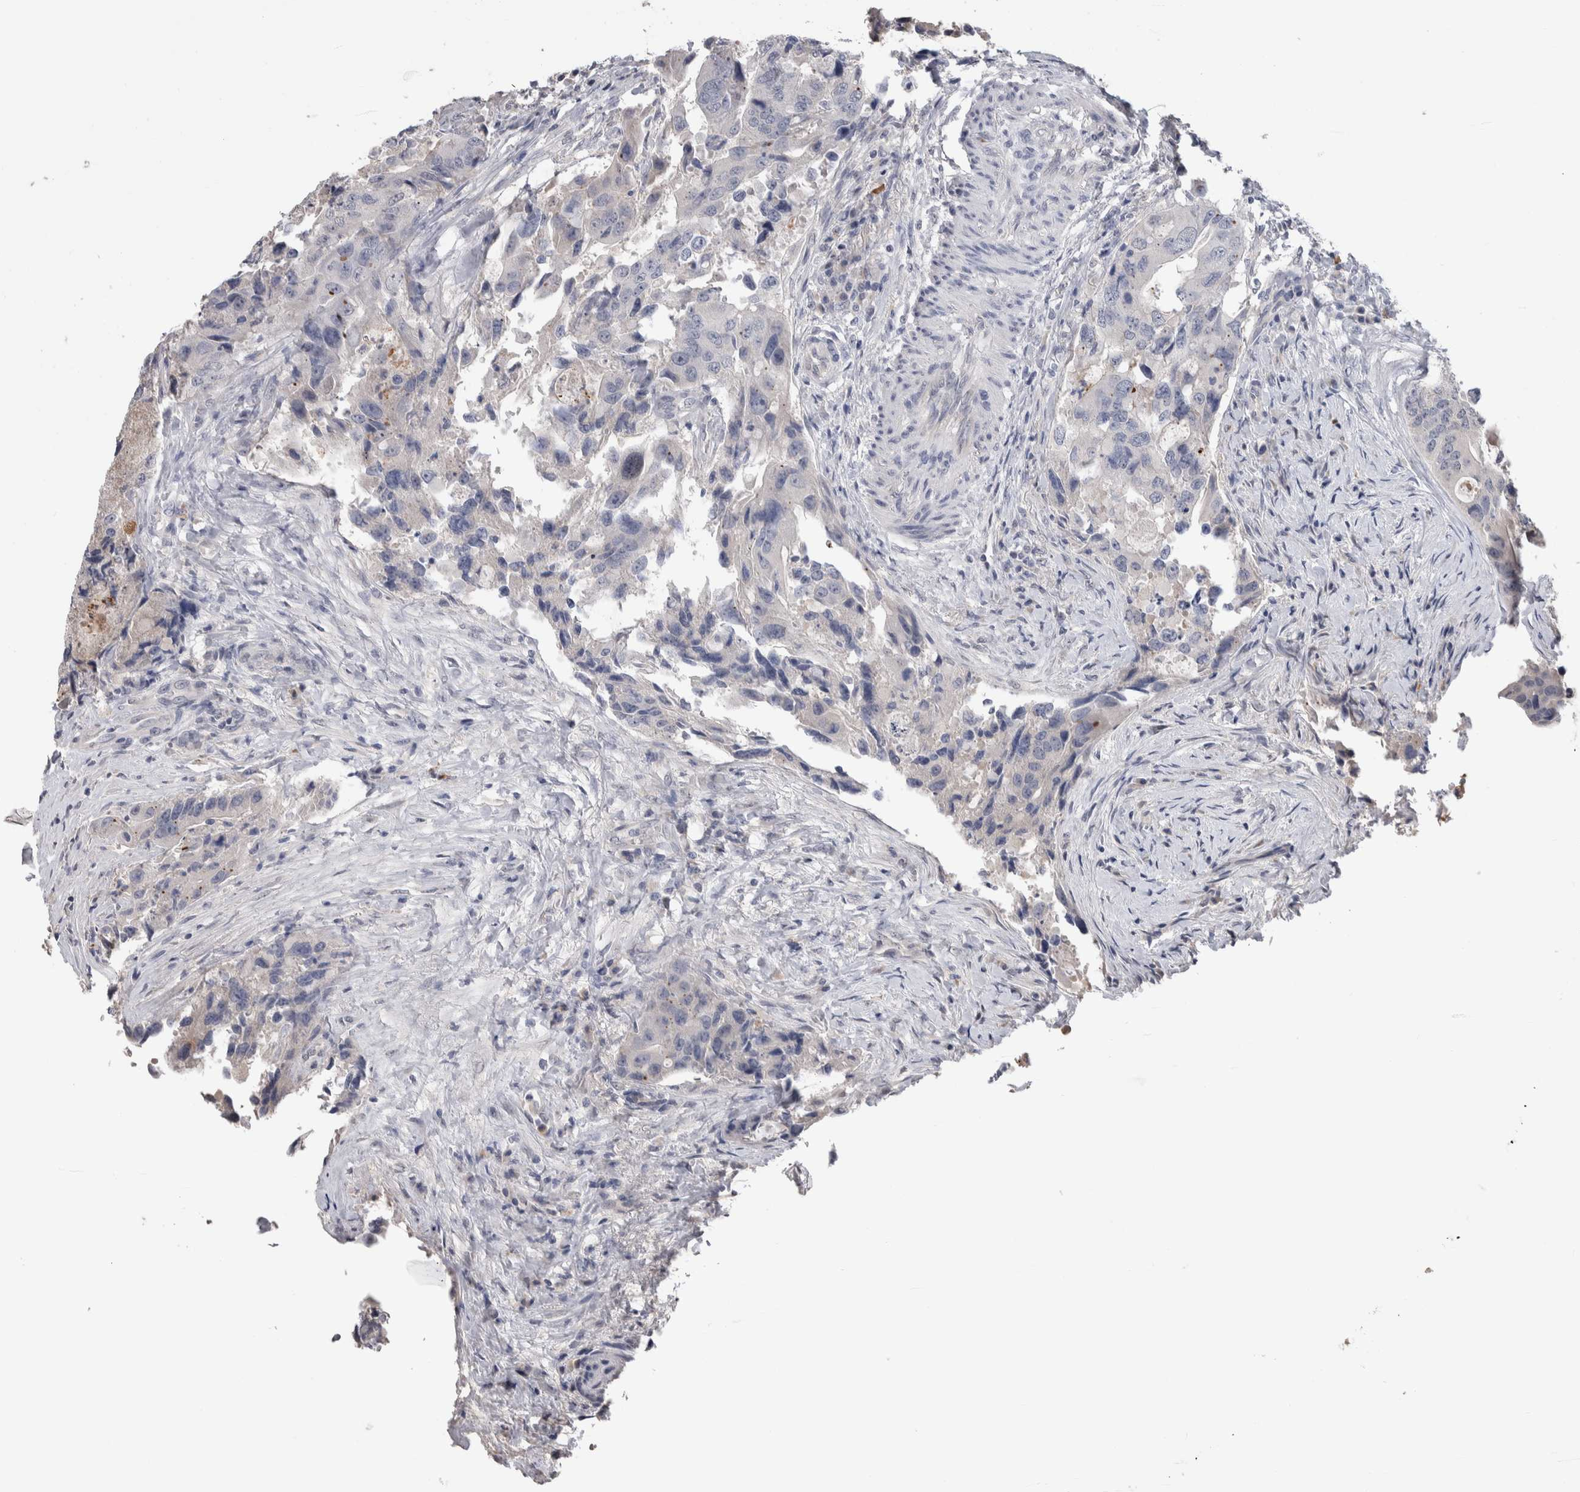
{"staining": {"intensity": "negative", "quantity": "none", "location": "none"}, "tissue": "colorectal cancer", "cell_type": "Tumor cells", "image_type": "cancer", "snomed": [{"axis": "morphology", "description": "Adenocarcinoma, NOS"}, {"axis": "topography", "description": "Colon"}], "caption": "Immunohistochemical staining of colorectal cancer (adenocarcinoma) exhibits no significant staining in tumor cells.", "gene": "TMEM102", "patient": {"sex": "male", "age": 71}}